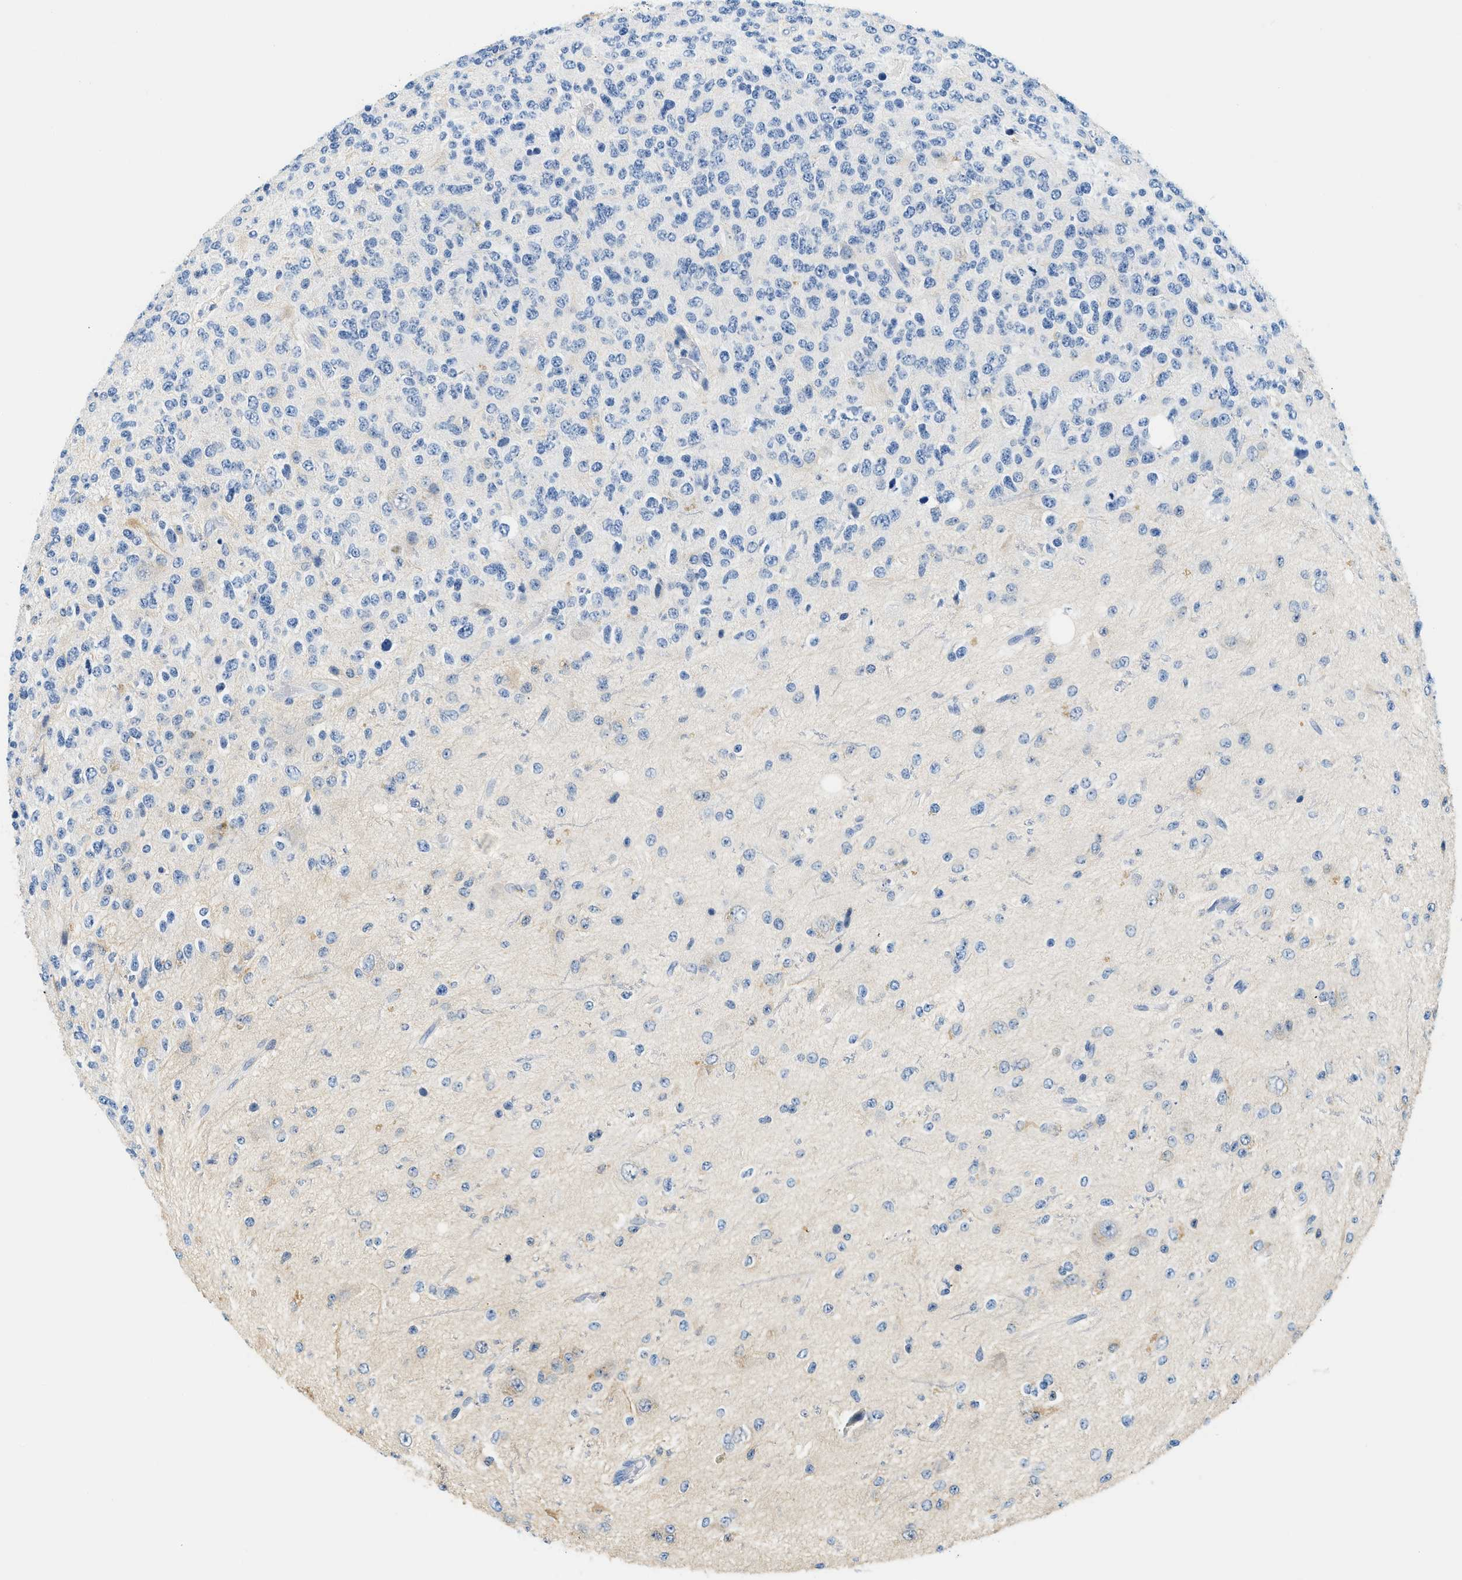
{"staining": {"intensity": "negative", "quantity": "none", "location": "none"}, "tissue": "glioma", "cell_type": "Tumor cells", "image_type": "cancer", "snomed": [{"axis": "morphology", "description": "Glioma, malignant, High grade"}, {"axis": "topography", "description": "pancreas cauda"}], "caption": "Malignant glioma (high-grade) was stained to show a protein in brown. There is no significant expression in tumor cells.", "gene": "SLC35E1", "patient": {"sex": "male", "age": 60}}